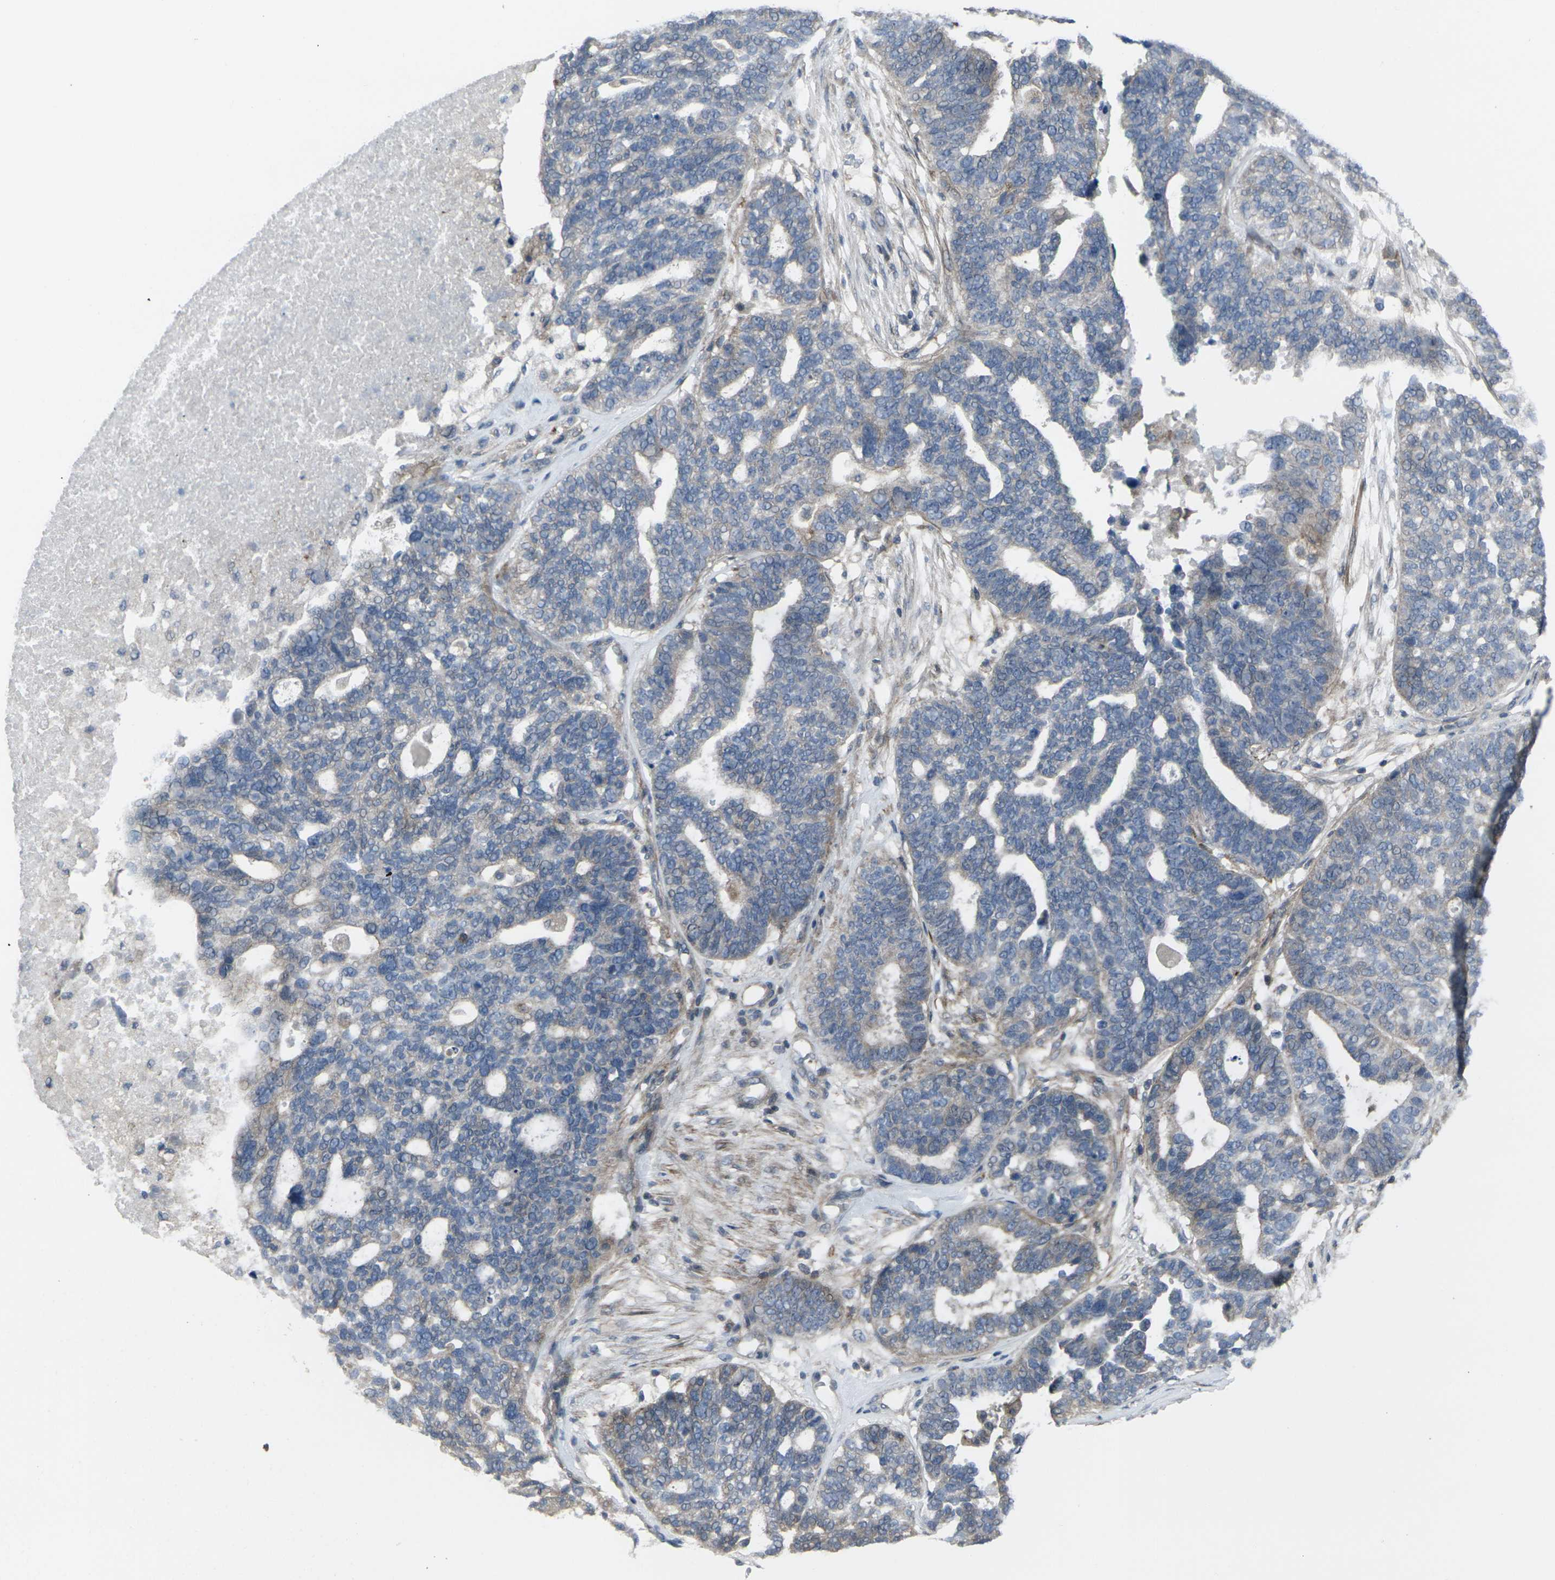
{"staining": {"intensity": "weak", "quantity": "<25%", "location": "cytoplasmic/membranous"}, "tissue": "ovarian cancer", "cell_type": "Tumor cells", "image_type": "cancer", "snomed": [{"axis": "morphology", "description": "Cystadenocarcinoma, serous, NOS"}, {"axis": "topography", "description": "Ovary"}], "caption": "Tumor cells are negative for brown protein staining in ovarian cancer. (DAB (3,3'-diaminobenzidine) immunohistochemistry (IHC) with hematoxylin counter stain).", "gene": "CCR10", "patient": {"sex": "female", "age": 59}}